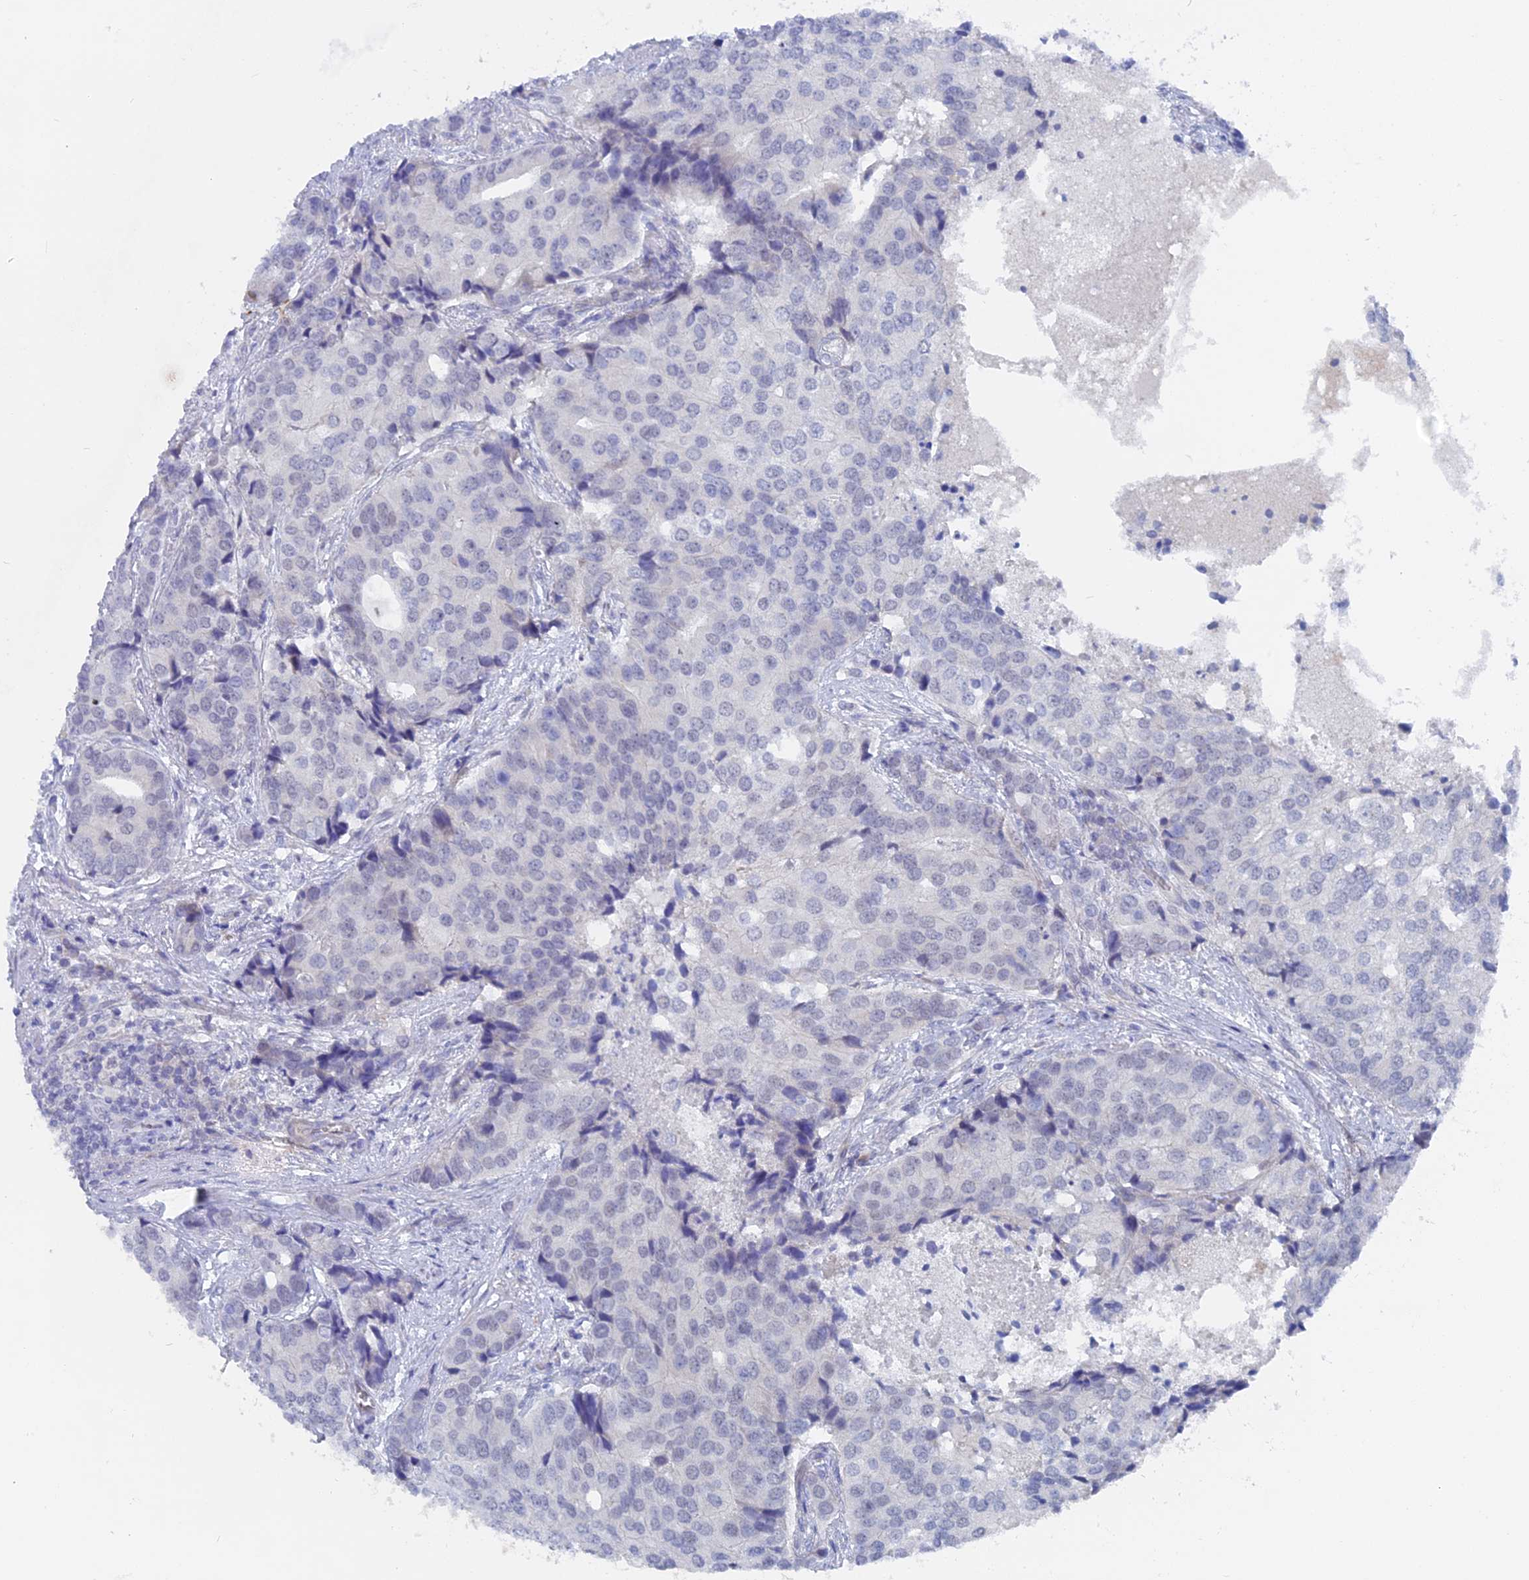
{"staining": {"intensity": "negative", "quantity": "none", "location": "none"}, "tissue": "prostate cancer", "cell_type": "Tumor cells", "image_type": "cancer", "snomed": [{"axis": "morphology", "description": "Adenocarcinoma, High grade"}, {"axis": "topography", "description": "Prostate"}], "caption": "IHC of prostate cancer demonstrates no positivity in tumor cells.", "gene": "DACT3", "patient": {"sex": "male", "age": 62}}